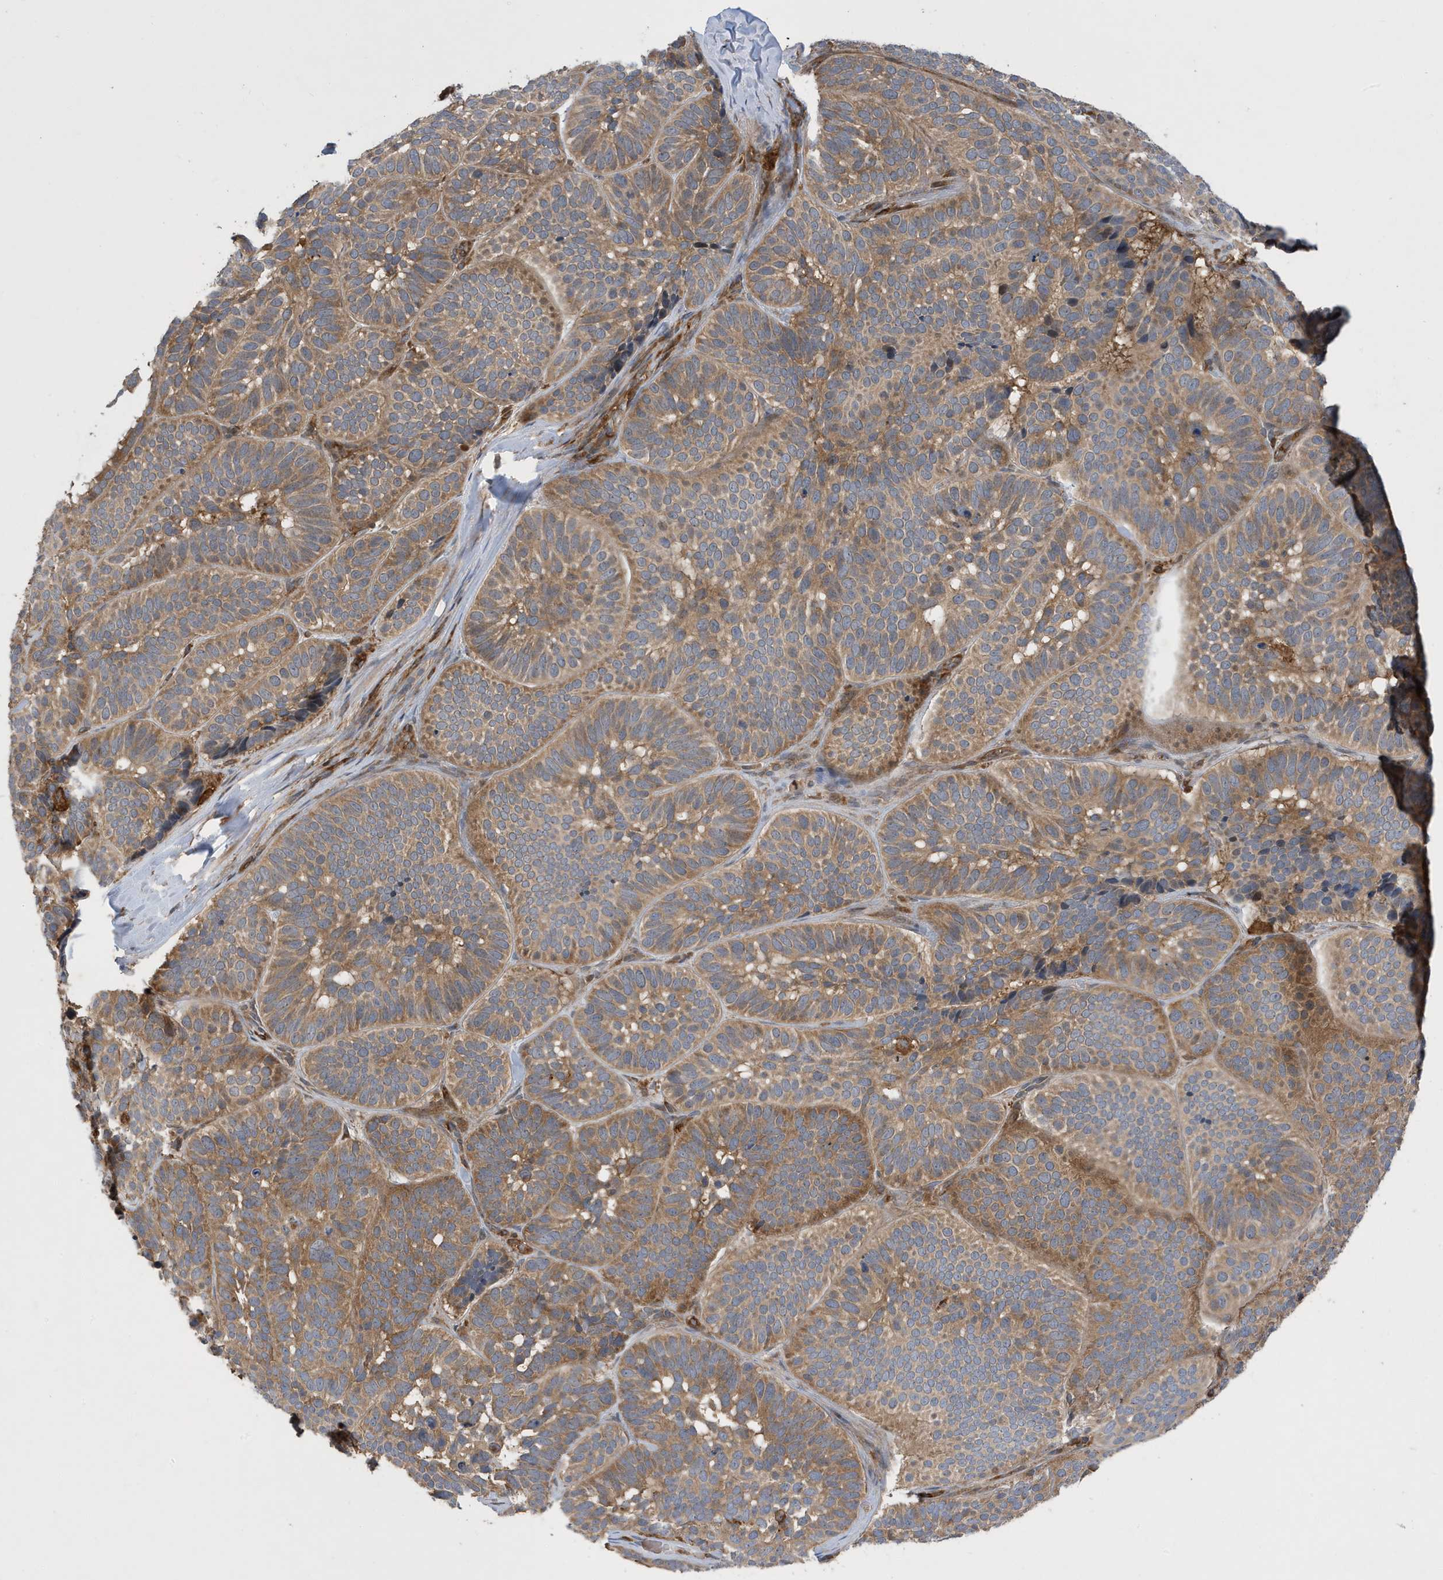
{"staining": {"intensity": "moderate", "quantity": ">75%", "location": "cytoplasmic/membranous"}, "tissue": "skin cancer", "cell_type": "Tumor cells", "image_type": "cancer", "snomed": [{"axis": "morphology", "description": "Basal cell carcinoma"}, {"axis": "topography", "description": "Skin"}], "caption": "Moderate cytoplasmic/membranous staining is seen in about >75% of tumor cells in skin cancer (basal cell carcinoma).", "gene": "LAPTM4A", "patient": {"sex": "male", "age": 62}}